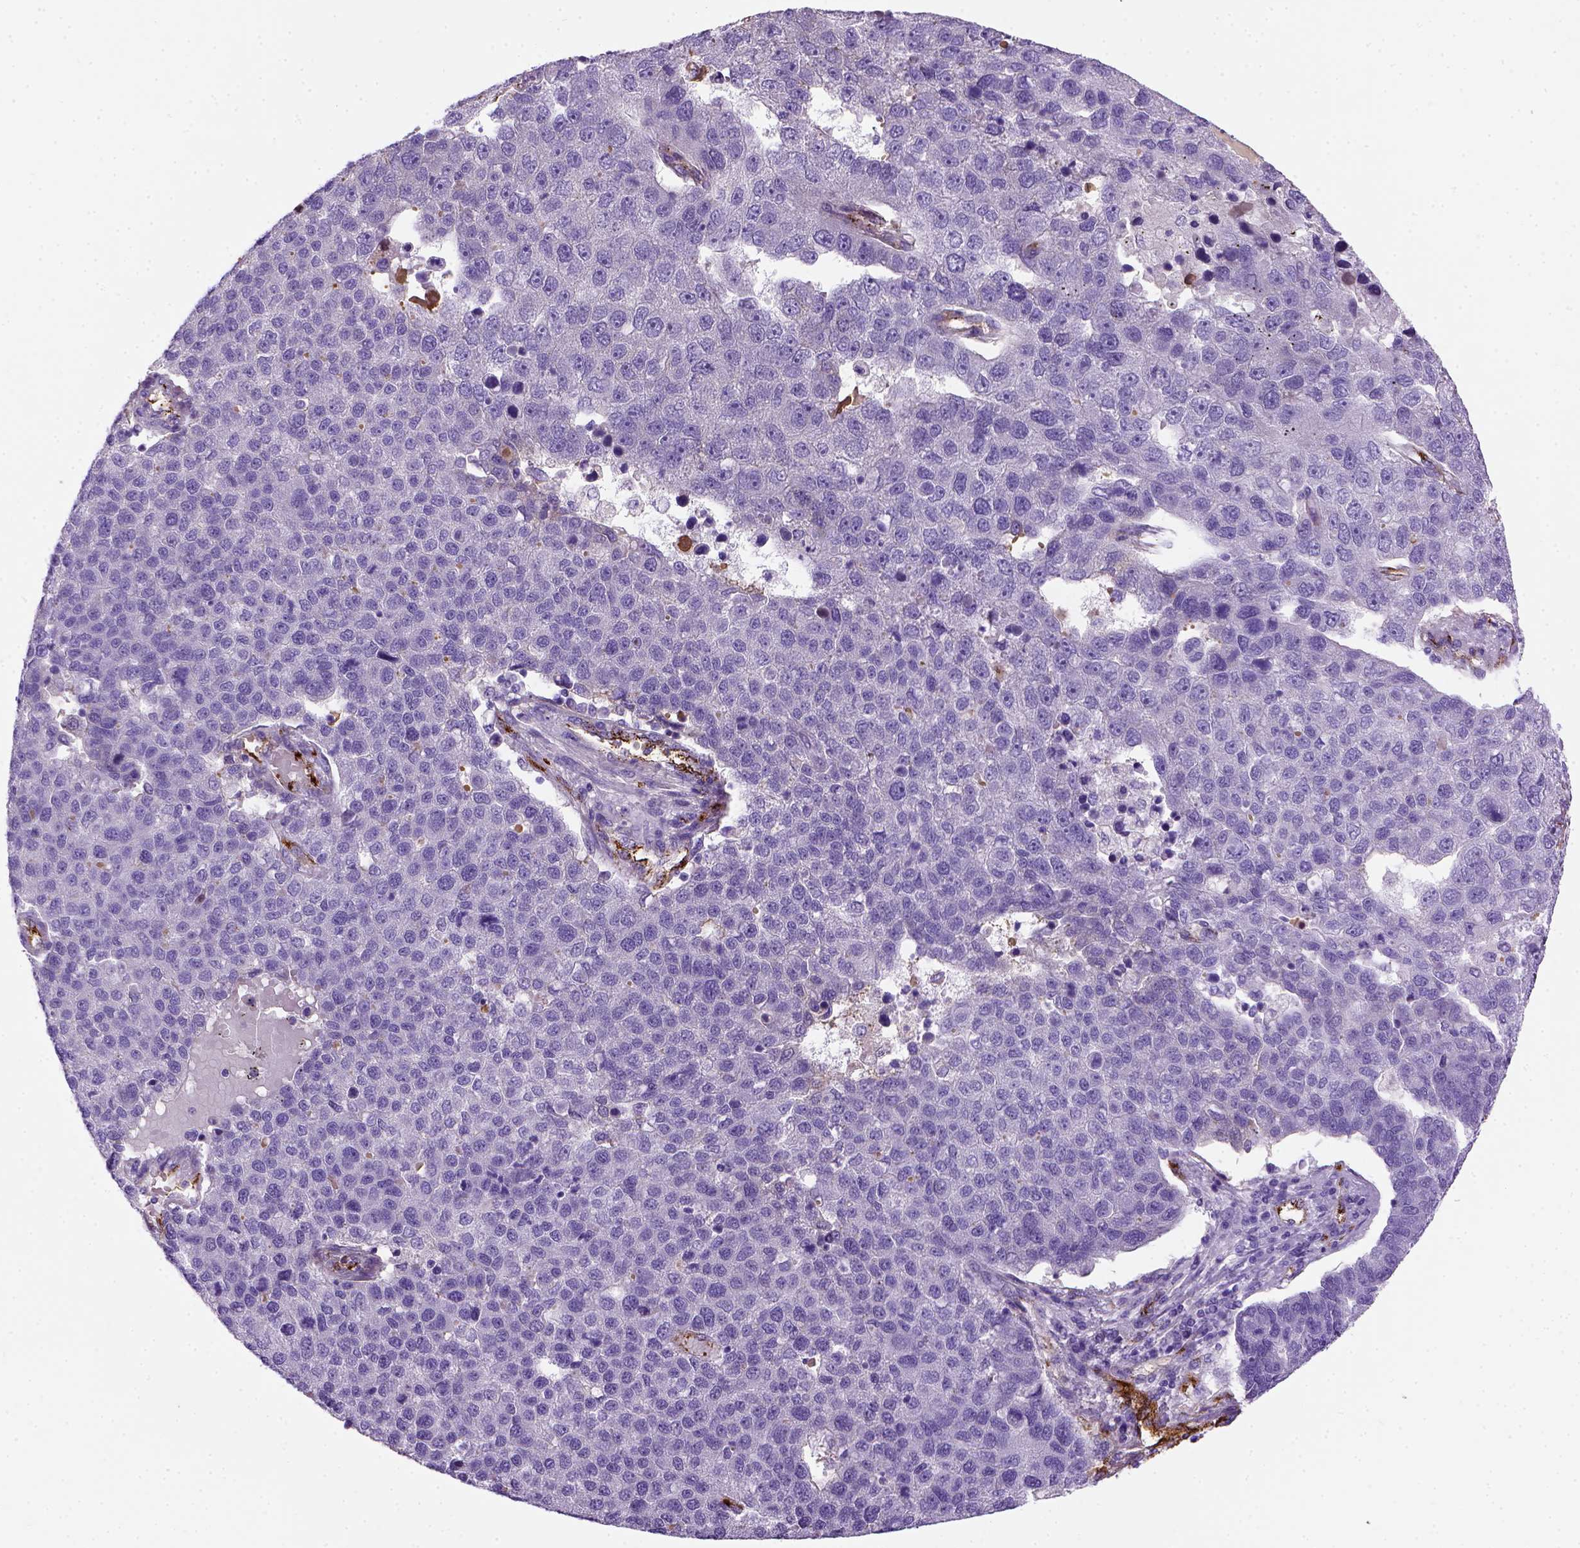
{"staining": {"intensity": "negative", "quantity": "none", "location": "none"}, "tissue": "pancreatic cancer", "cell_type": "Tumor cells", "image_type": "cancer", "snomed": [{"axis": "morphology", "description": "Adenocarcinoma, NOS"}, {"axis": "topography", "description": "Pancreas"}], "caption": "DAB immunohistochemical staining of pancreatic cancer displays no significant positivity in tumor cells.", "gene": "VWF", "patient": {"sex": "female", "age": 61}}